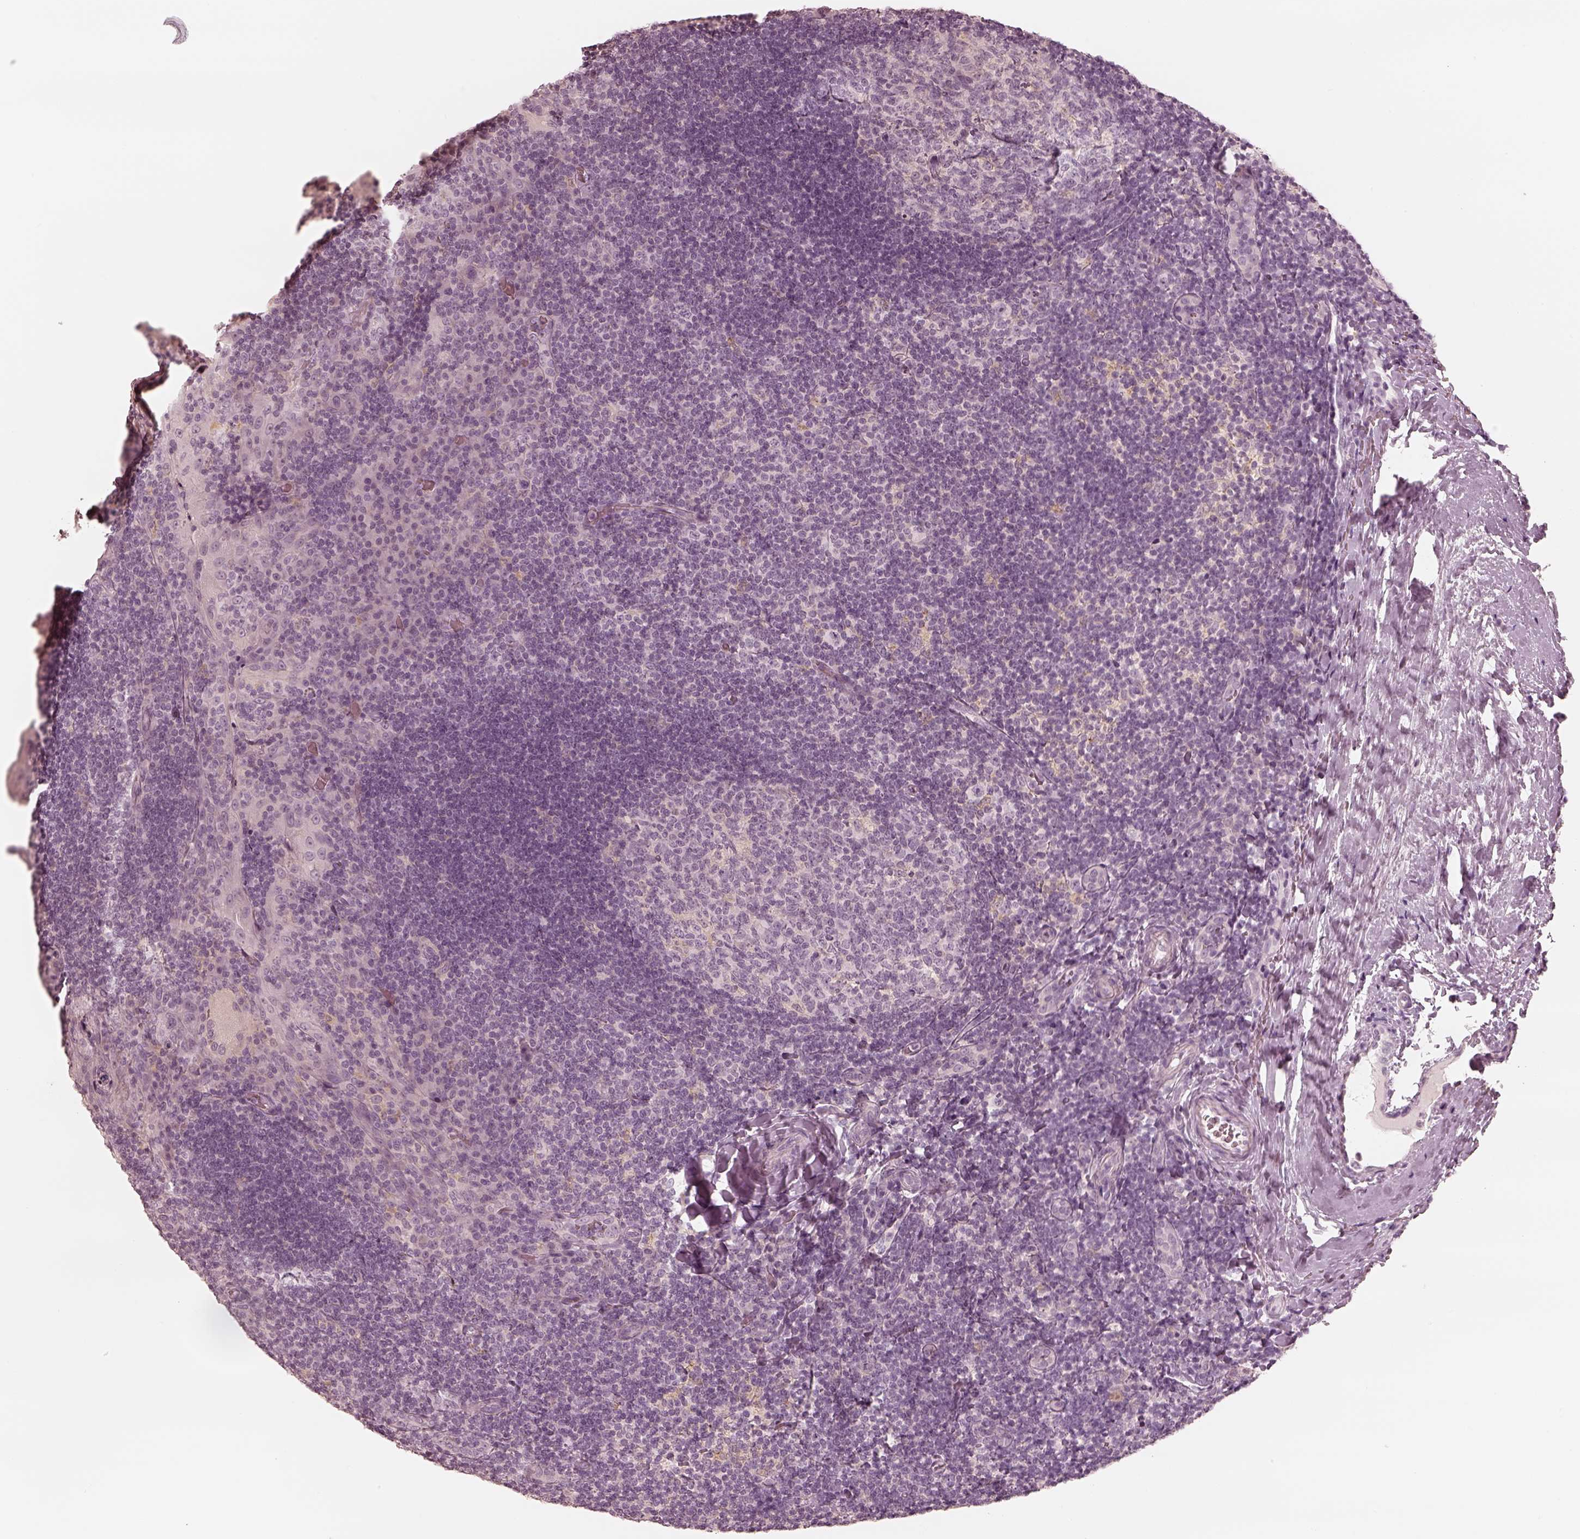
{"staining": {"intensity": "negative", "quantity": "none", "location": "none"}, "tissue": "tonsil", "cell_type": "Germinal center cells", "image_type": "normal", "snomed": [{"axis": "morphology", "description": "Normal tissue, NOS"}, {"axis": "topography", "description": "Tonsil"}], "caption": "Protein analysis of benign tonsil reveals no significant expression in germinal center cells. Brightfield microscopy of immunohistochemistry (IHC) stained with DAB (brown) and hematoxylin (blue), captured at high magnification.", "gene": "CALR3", "patient": {"sex": "male", "age": 17}}